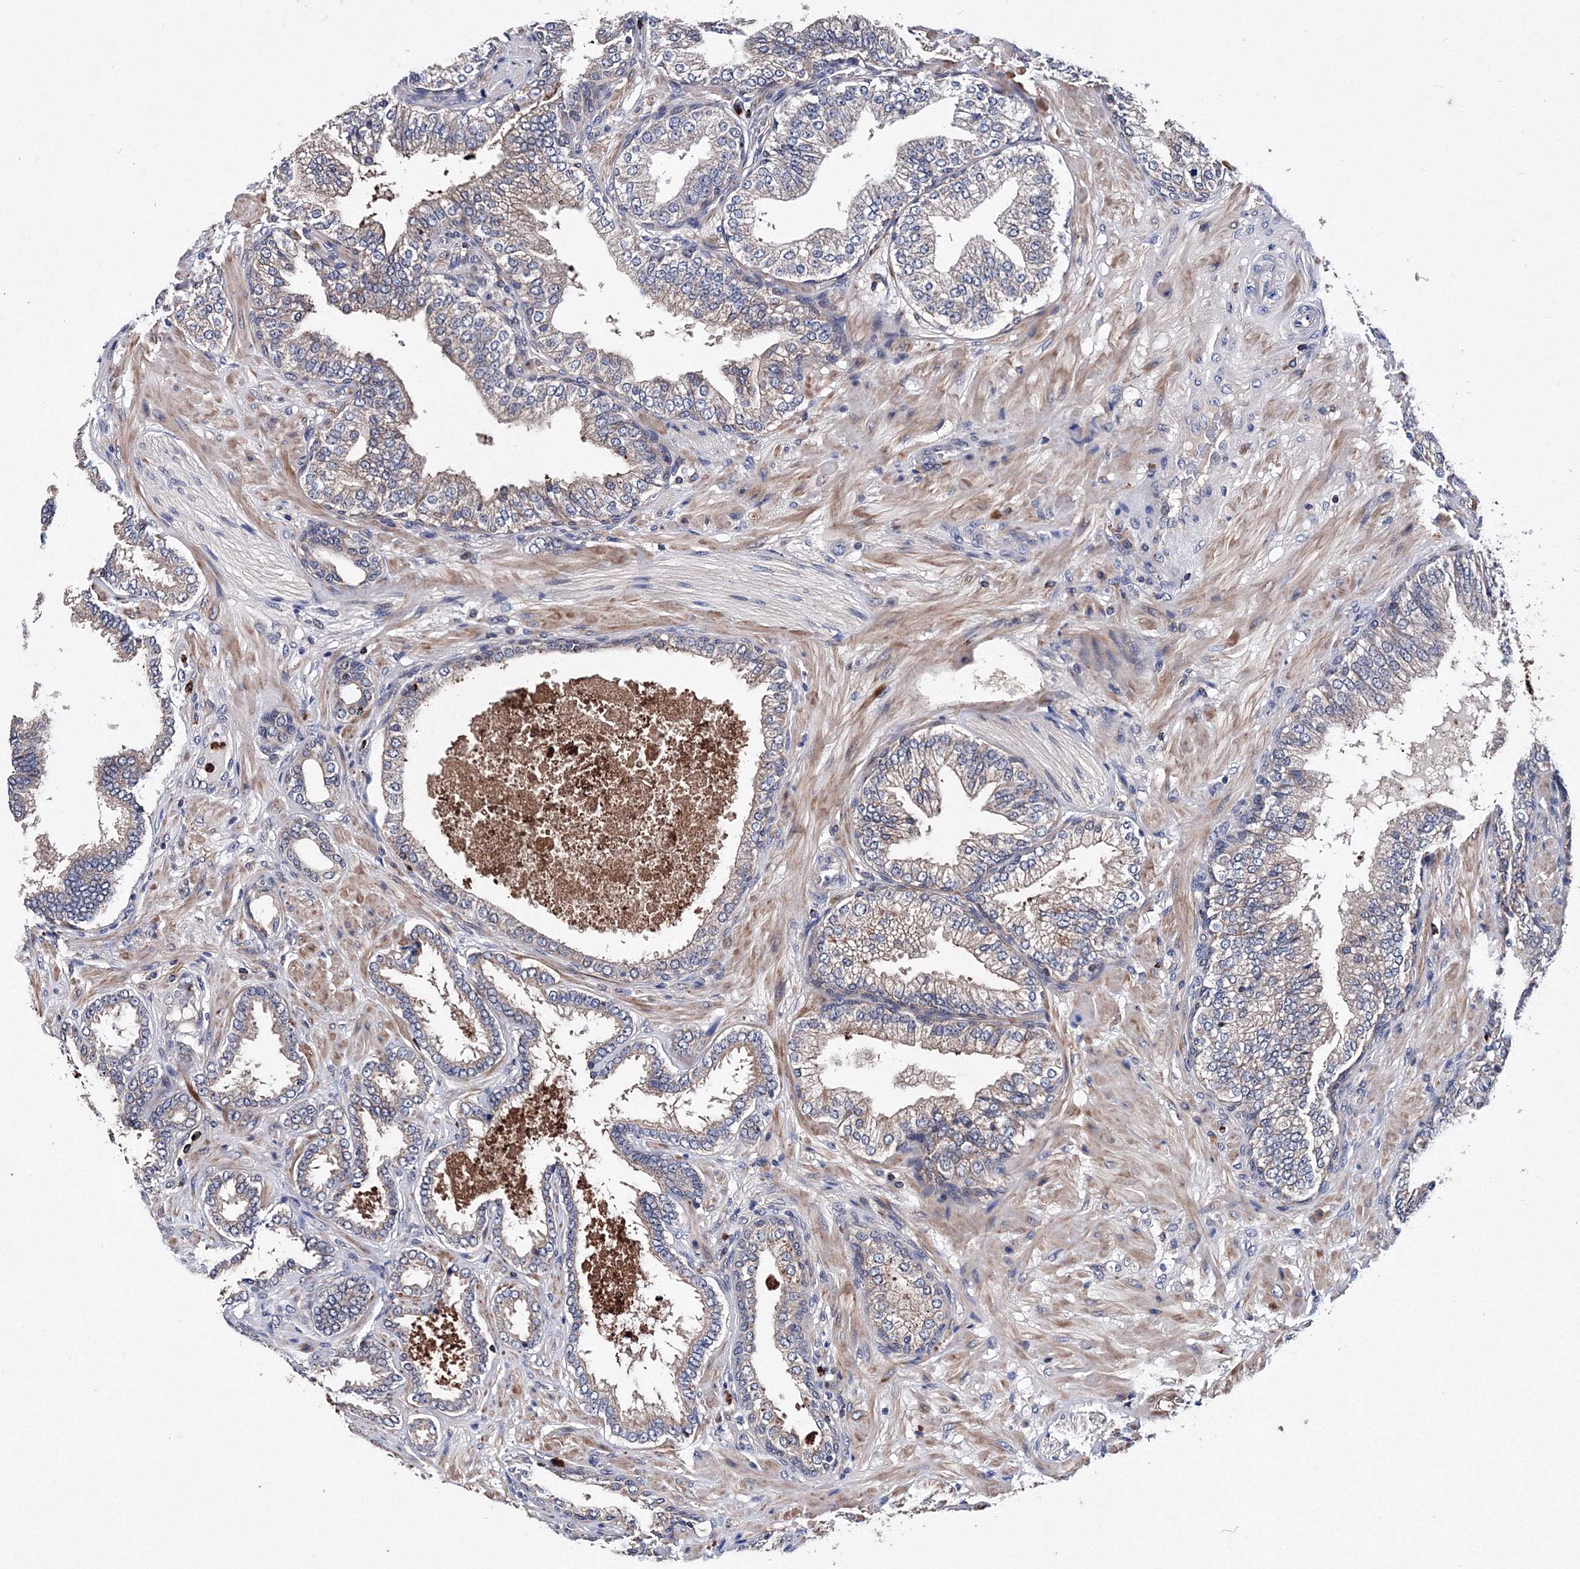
{"staining": {"intensity": "negative", "quantity": "none", "location": "none"}, "tissue": "prostate cancer", "cell_type": "Tumor cells", "image_type": "cancer", "snomed": [{"axis": "morphology", "description": "Adenocarcinoma, High grade"}, {"axis": "topography", "description": "Prostate"}], "caption": "High magnification brightfield microscopy of prostate cancer (high-grade adenocarcinoma) stained with DAB (brown) and counterstained with hematoxylin (blue): tumor cells show no significant expression. The staining was performed using DAB (3,3'-diaminobenzidine) to visualize the protein expression in brown, while the nuclei were stained in blue with hematoxylin (Magnification: 20x).", "gene": "PHYKPL", "patient": {"sex": "male", "age": 59}}